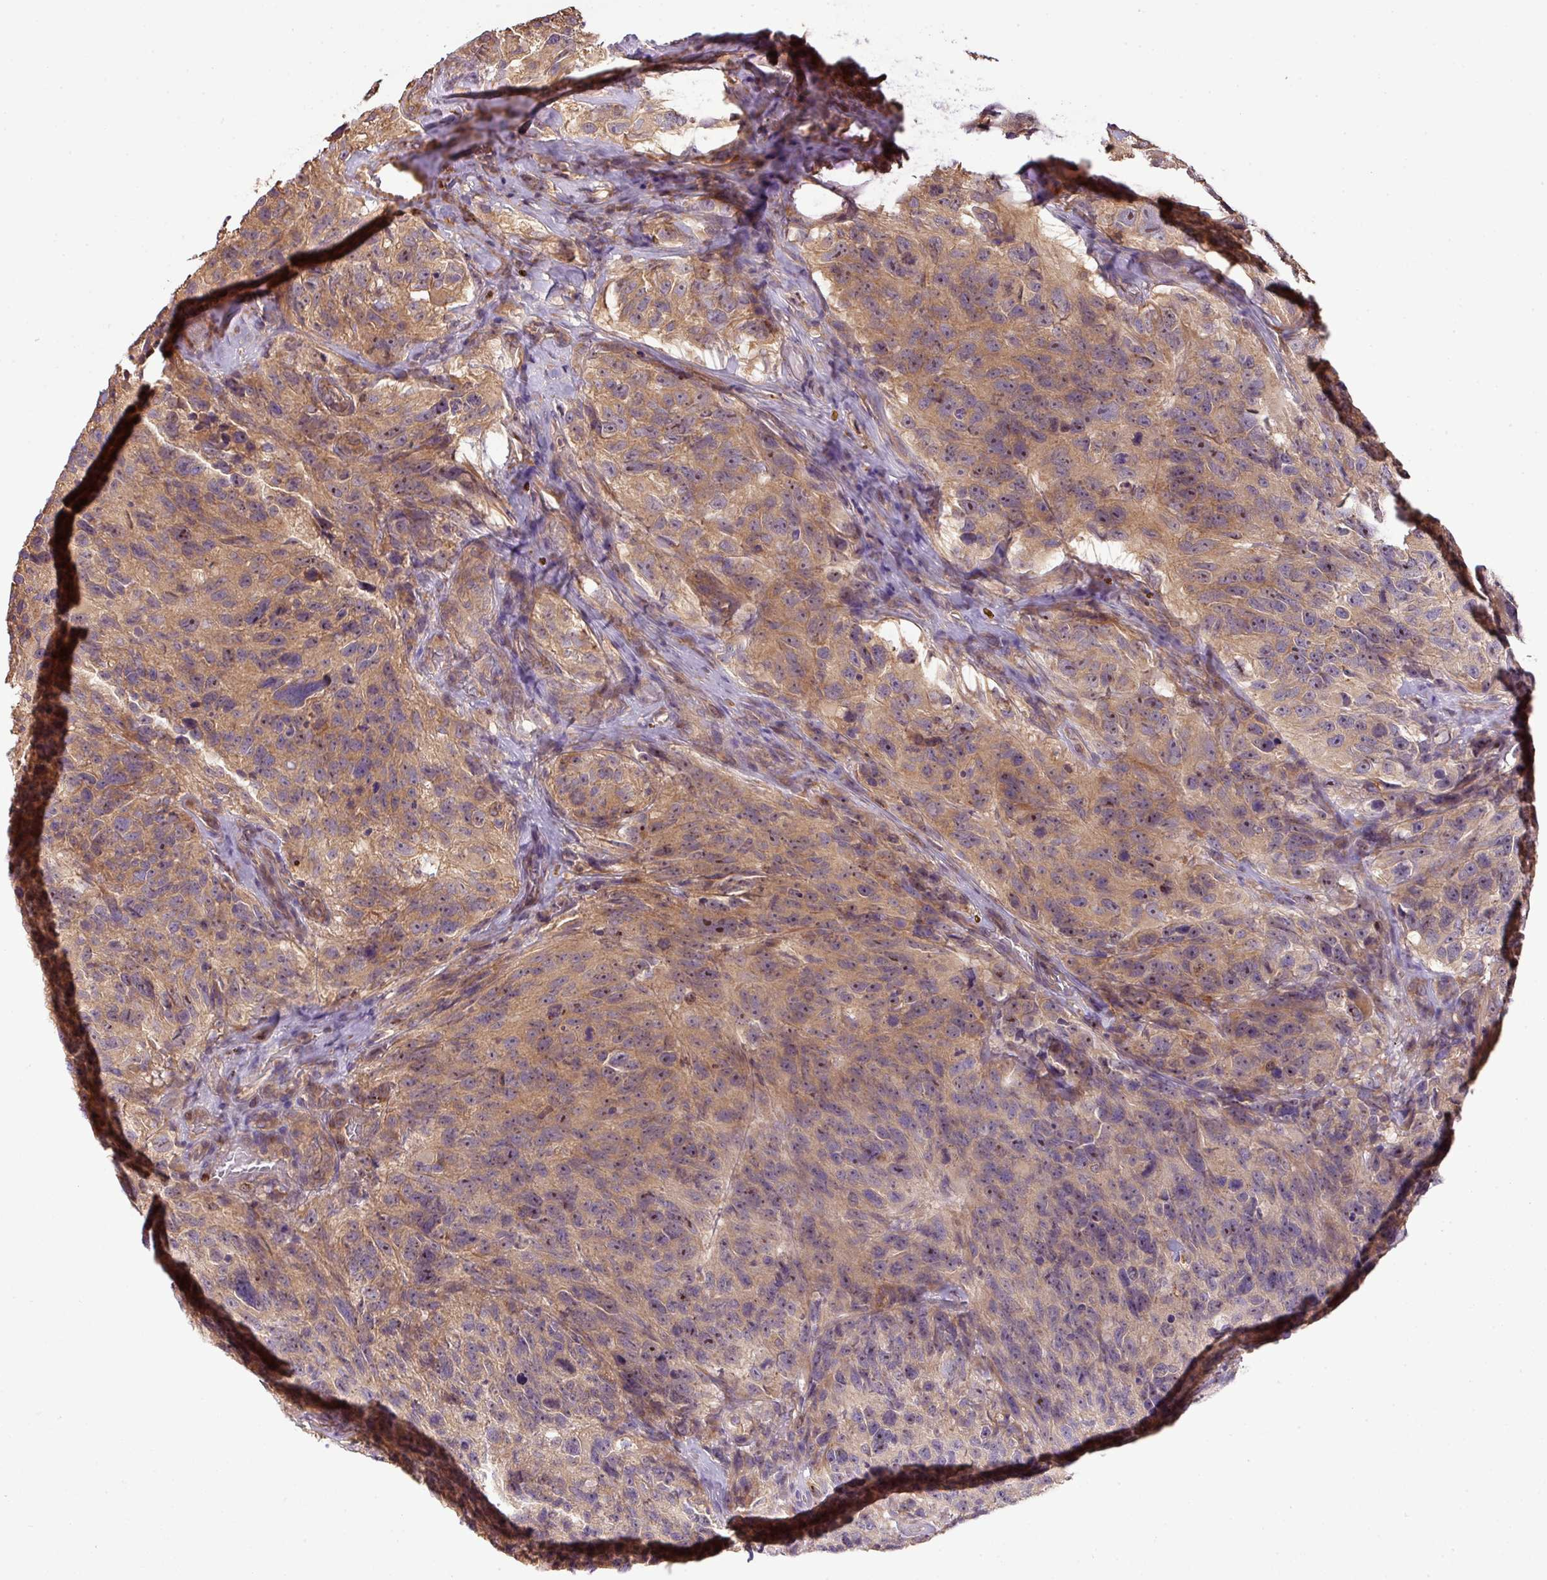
{"staining": {"intensity": "moderate", "quantity": ">75%", "location": "cytoplasmic/membranous,nuclear"}, "tissue": "glioma", "cell_type": "Tumor cells", "image_type": "cancer", "snomed": [{"axis": "morphology", "description": "Glioma, malignant, High grade"}, {"axis": "topography", "description": "Brain"}], "caption": "IHC photomicrograph of human malignant high-grade glioma stained for a protein (brown), which exhibits medium levels of moderate cytoplasmic/membranous and nuclear staining in approximately >75% of tumor cells.", "gene": "VENTX", "patient": {"sex": "male", "age": 69}}